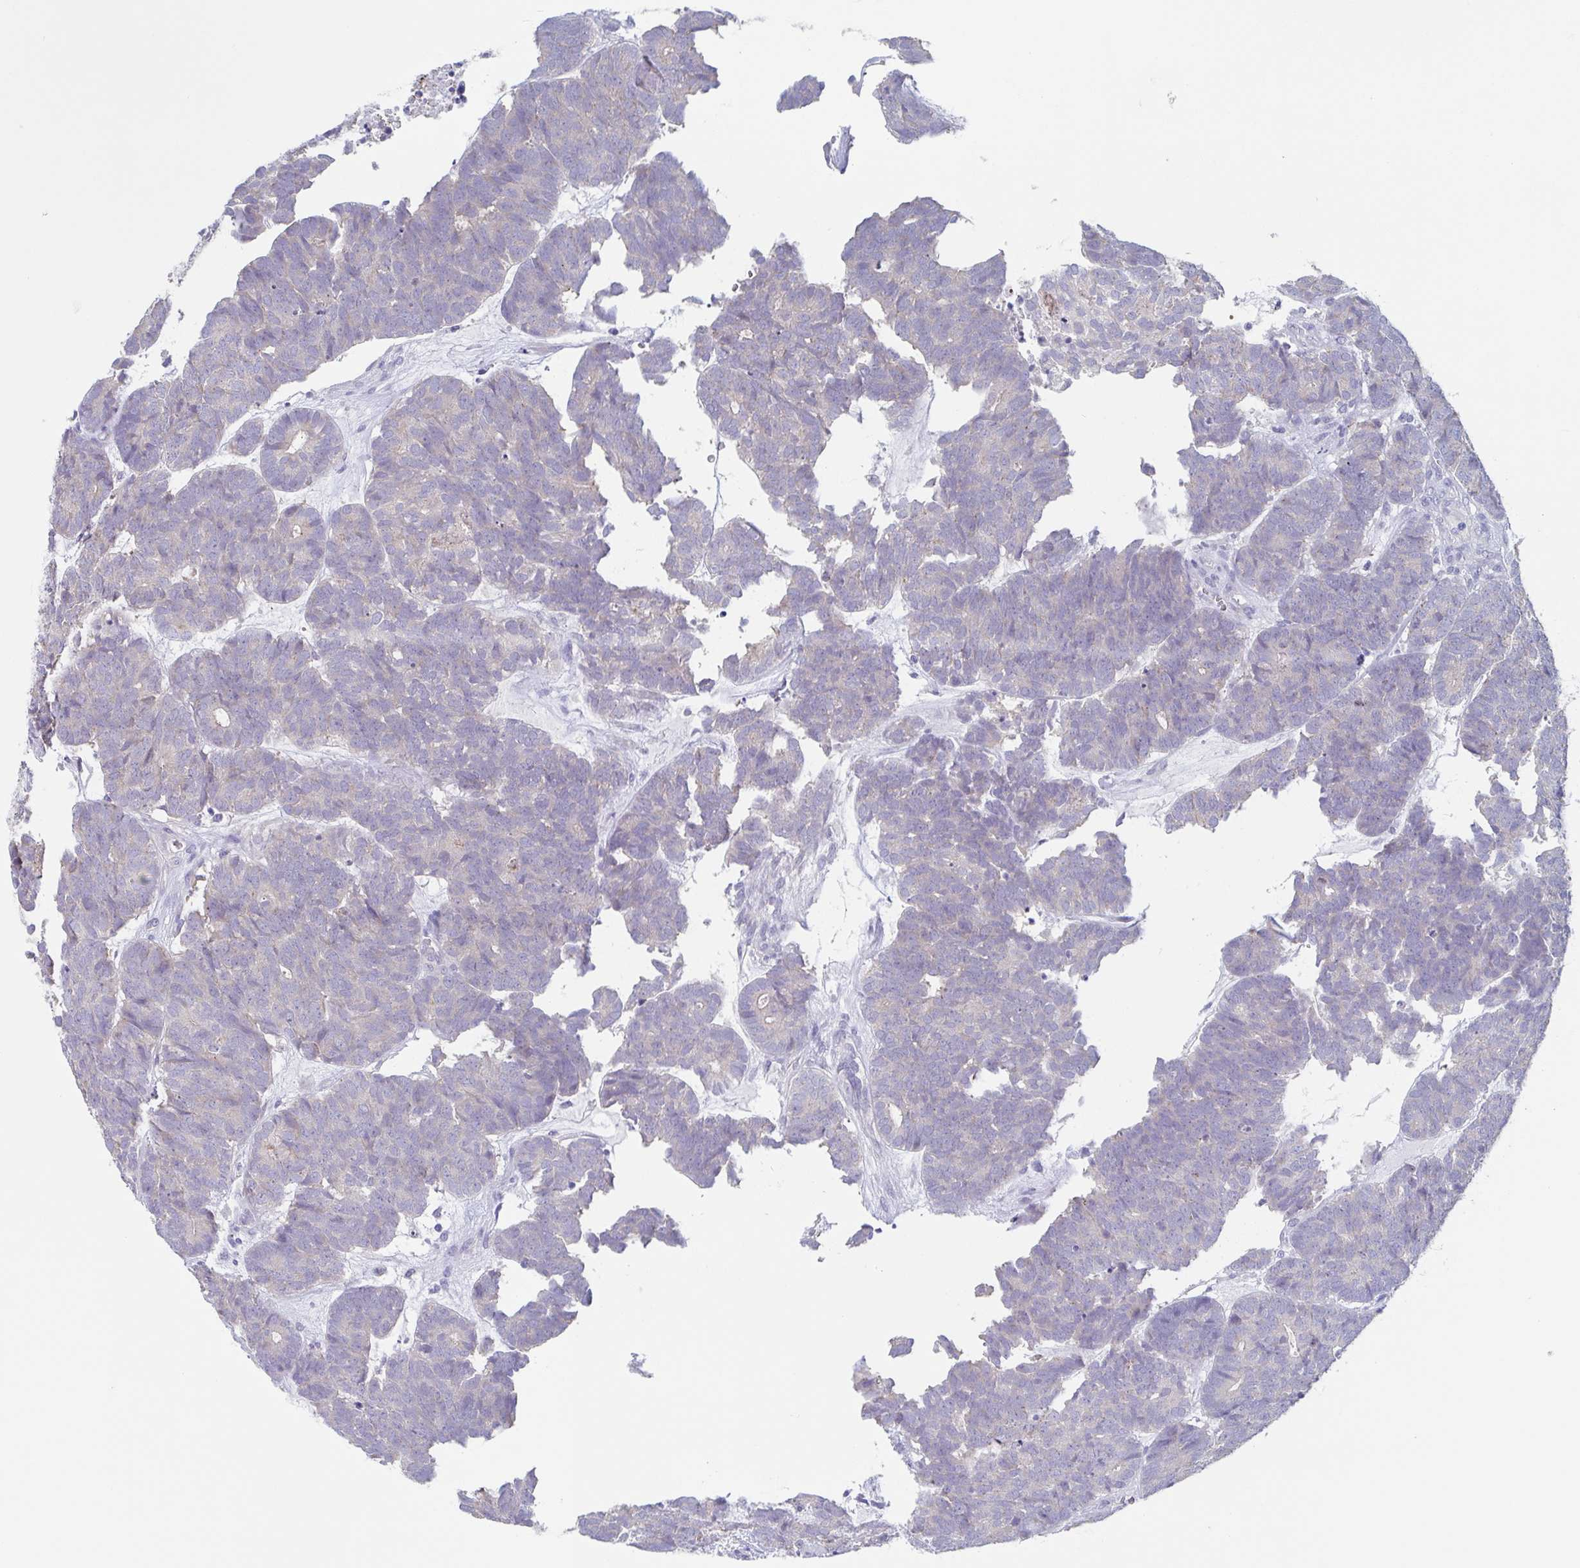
{"staining": {"intensity": "negative", "quantity": "none", "location": "none"}, "tissue": "head and neck cancer", "cell_type": "Tumor cells", "image_type": "cancer", "snomed": [{"axis": "morphology", "description": "Adenocarcinoma, NOS"}, {"axis": "topography", "description": "Head-Neck"}], "caption": "High power microscopy micrograph of an immunohistochemistry (IHC) micrograph of head and neck cancer (adenocarcinoma), revealing no significant positivity in tumor cells.", "gene": "CHMP5", "patient": {"sex": "female", "age": 81}}